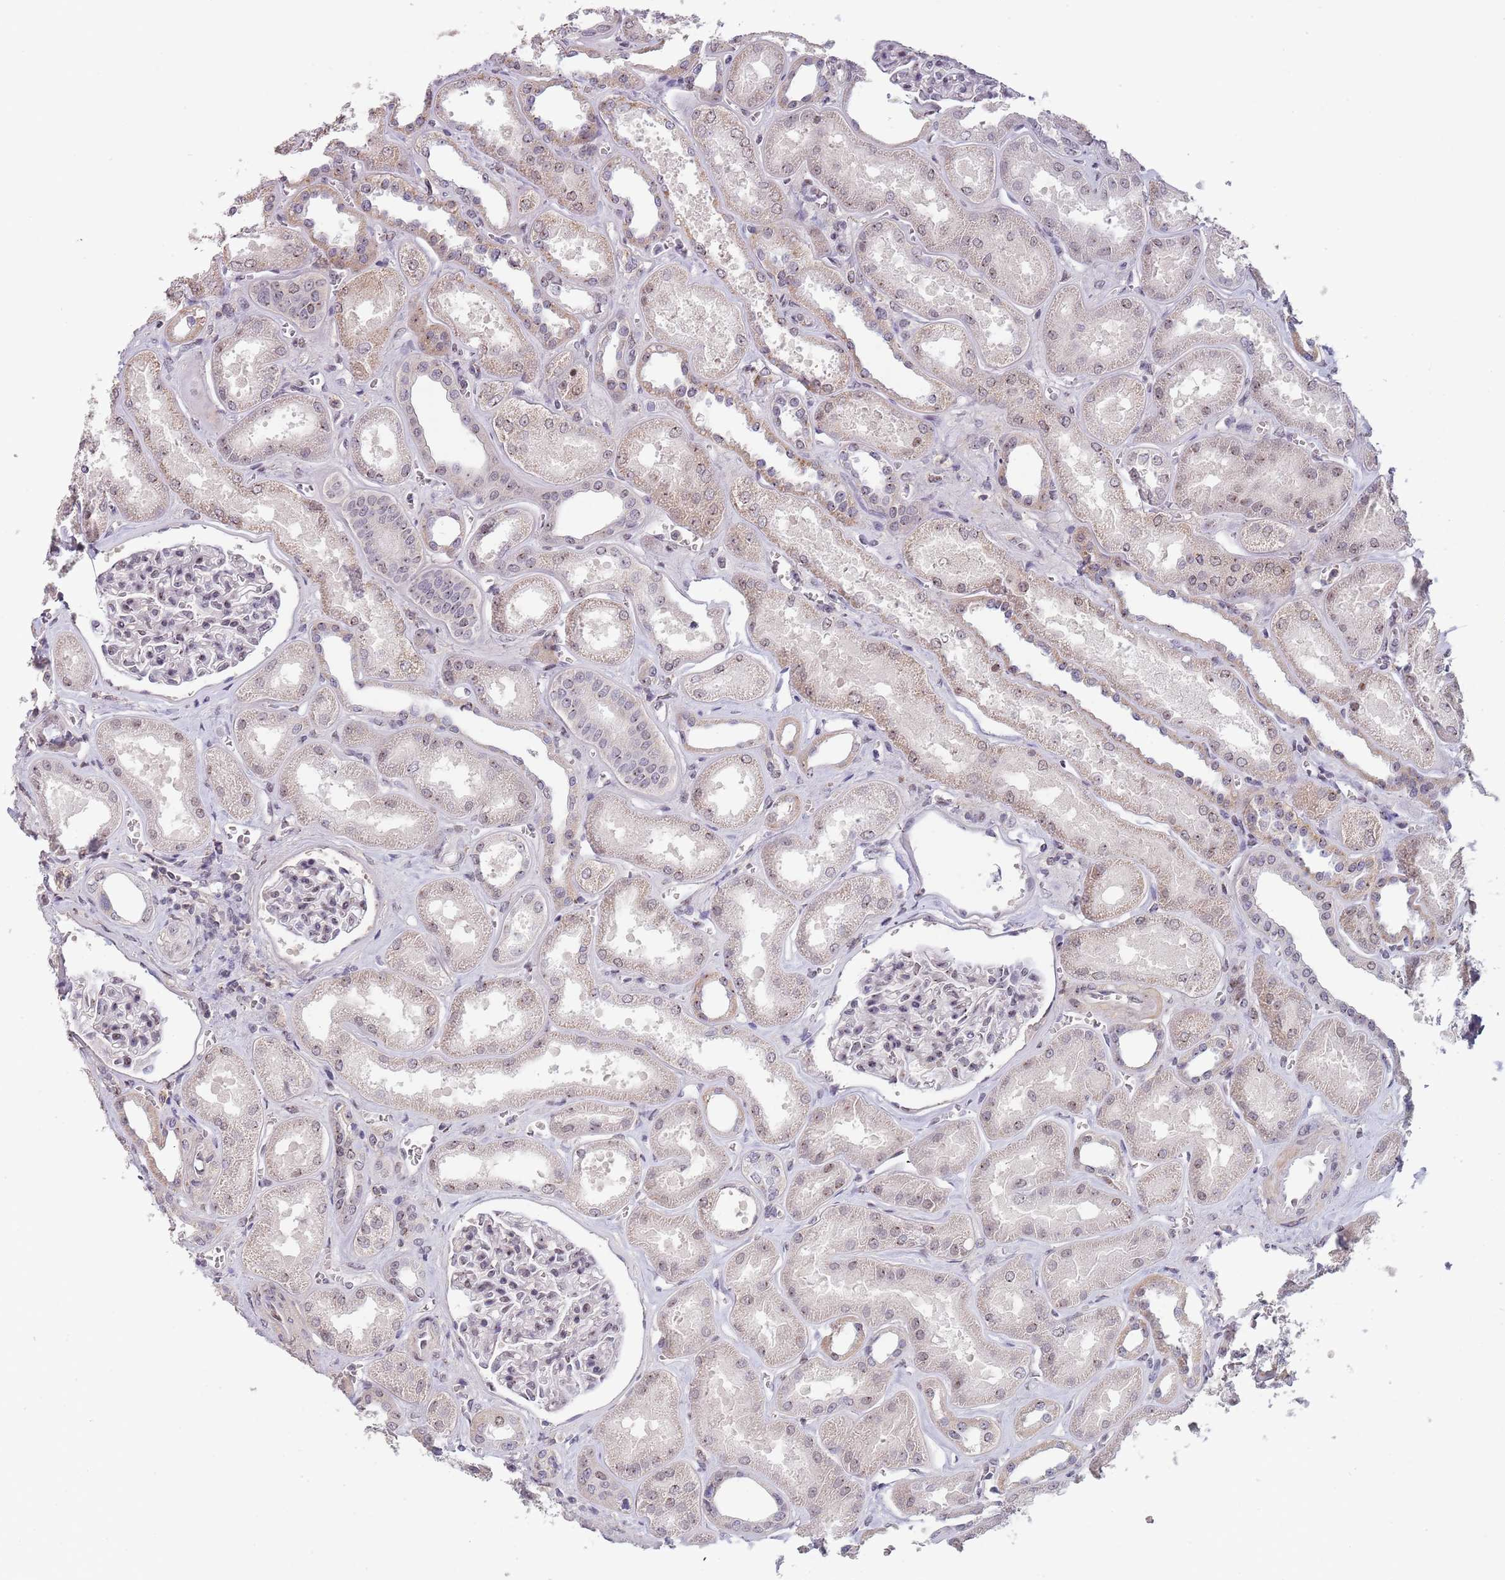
{"staining": {"intensity": "weak", "quantity": "<25%", "location": "nuclear"}, "tissue": "kidney", "cell_type": "Cells in glomeruli", "image_type": "normal", "snomed": [{"axis": "morphology", "description": "Normal tissue, NOS"}, {"axis": "morphology", "description": "Adenocarcinoma, NOS"}, {"axis": "topography", "description": "Kidney"}], "caption": "A histopathology image of kidney stained for a protein displays no brown staining in cells in glomeruli.", "gene": "CIZ1", "patient": {"sex": "female", "age": 68}}